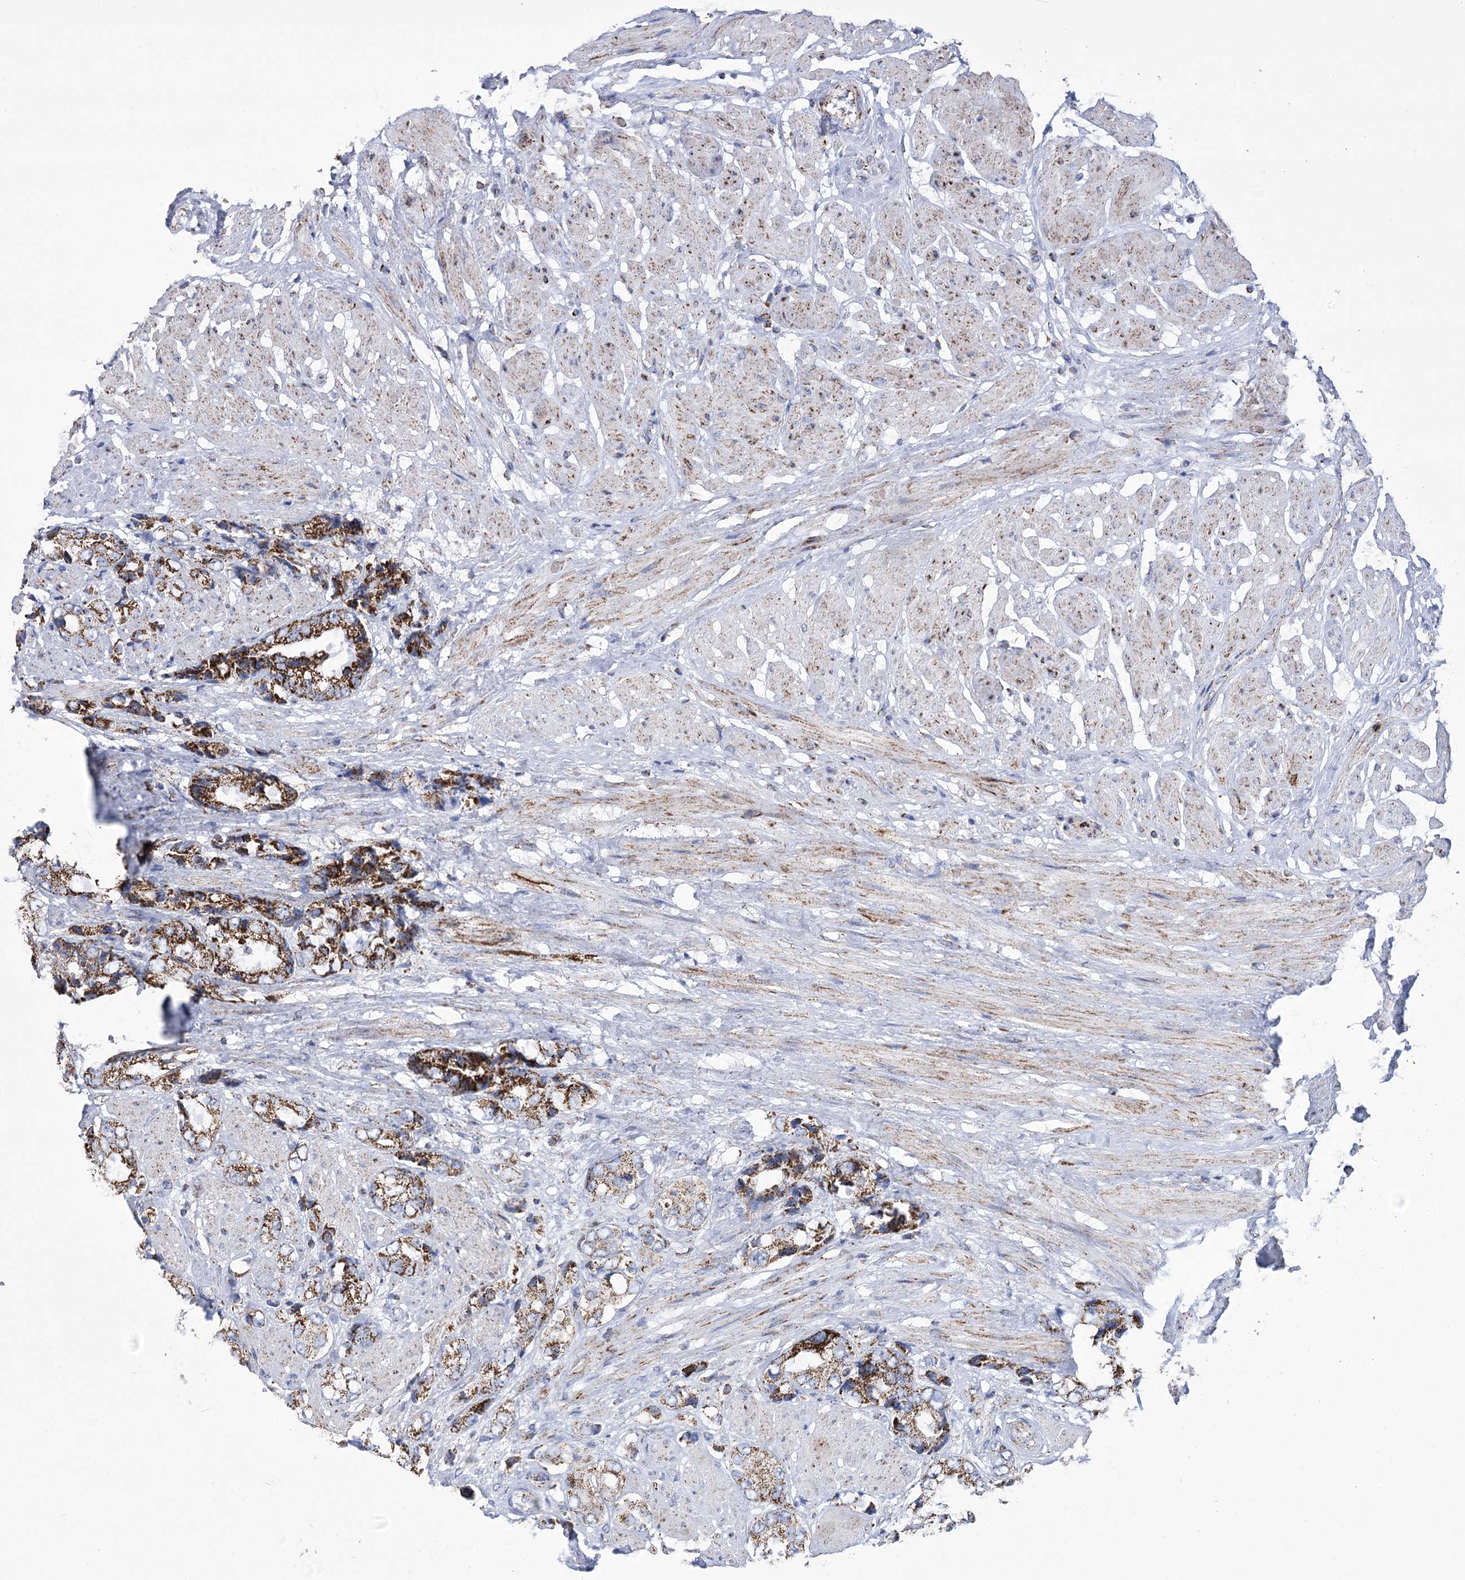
{"staining": {"intensity": "strong", "quantity": ">75%", "location": "cytoplasmic/membranous"}, "tissue": "prostate cancer", "cell_type": "Tumor cells", "image_type": "cancer", "snomed": [{"axis": "morphology", "description": "Adenocarcinoma, High grade"}, {"axis": "topography", "description": "Prostate"}], "caption": "Prostate cancer stained with DAB immunohistochemistry (IHC) exhibits high levels of strong cytoplasmic/membranous staining in approximately >75% of tumor cells.", "gene": "PDHB", "patient": {"sex": "male", "age": 61}}